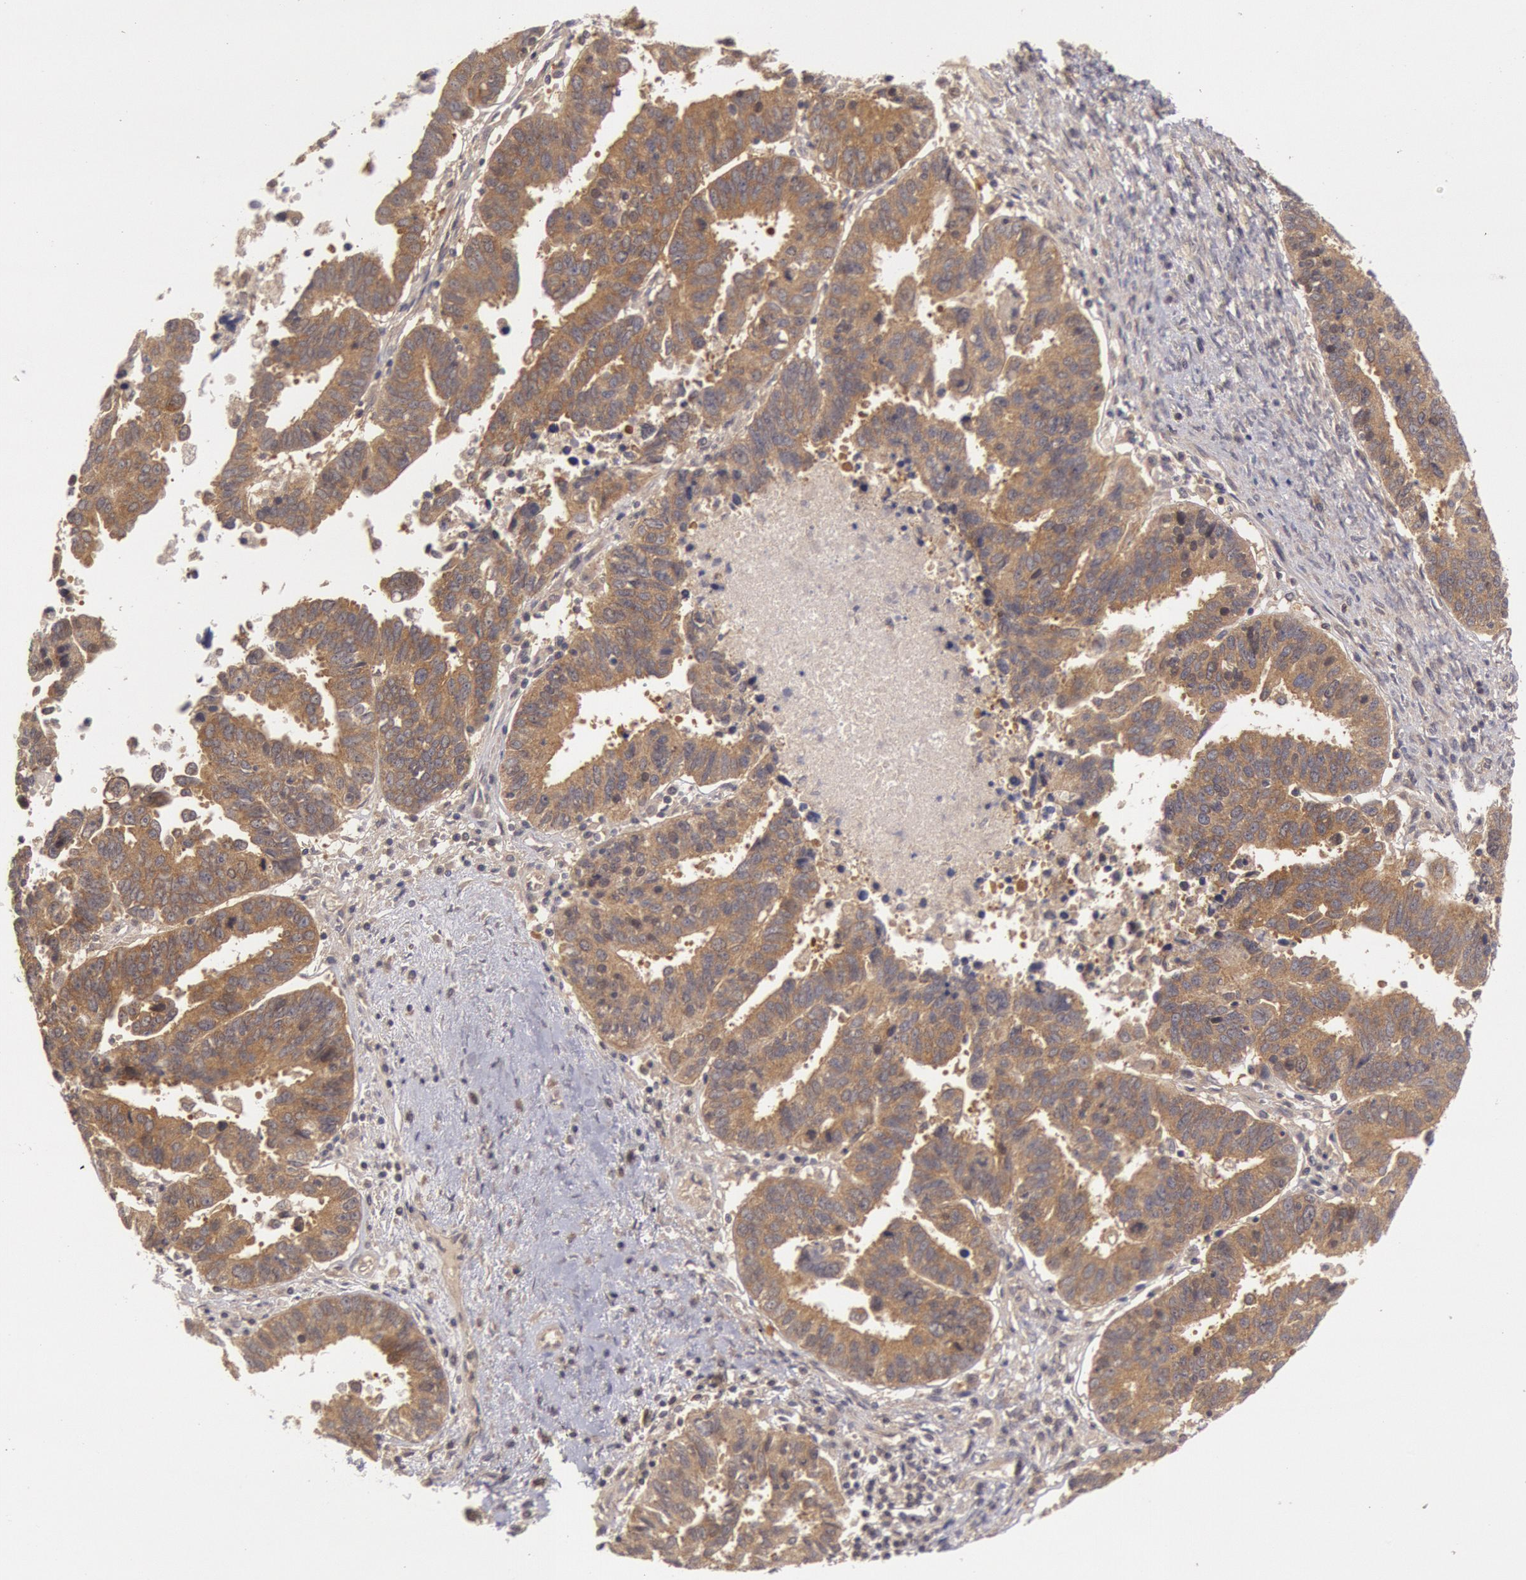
{"staining": {"intensity": "moderate", "quantity": ">75%", "location": "cytoplasmic/membranous"}, "tissue": "ovarian cancer", "cell_type": "Tumor cells", "image_type": "cancer", "snomed": [{"axis": "morphology", "description": "Carcinoma, endometroid"}, {"axis": "morphology", "description": "Cystadenocarcinoma, serous, NOS"}, {"axis": "topography", "description": "Ovary"}], "caption": "DAB (3,3'-diaminobenzidine) immunohistochemical staining of serous cystadenocarcinoma (ovarian) demonstrates moderate cytoplasmic/membranous protein staining in approximately >75% of tumor cells. The staining is performed using DAB (3,3'-diaminobenzidine) brown chromogen to label protein expression. The nuclei are counter-stained blue using hematoxylin.", "gene": "BRAF", "patient": {"sex": "female", "age": 45}}